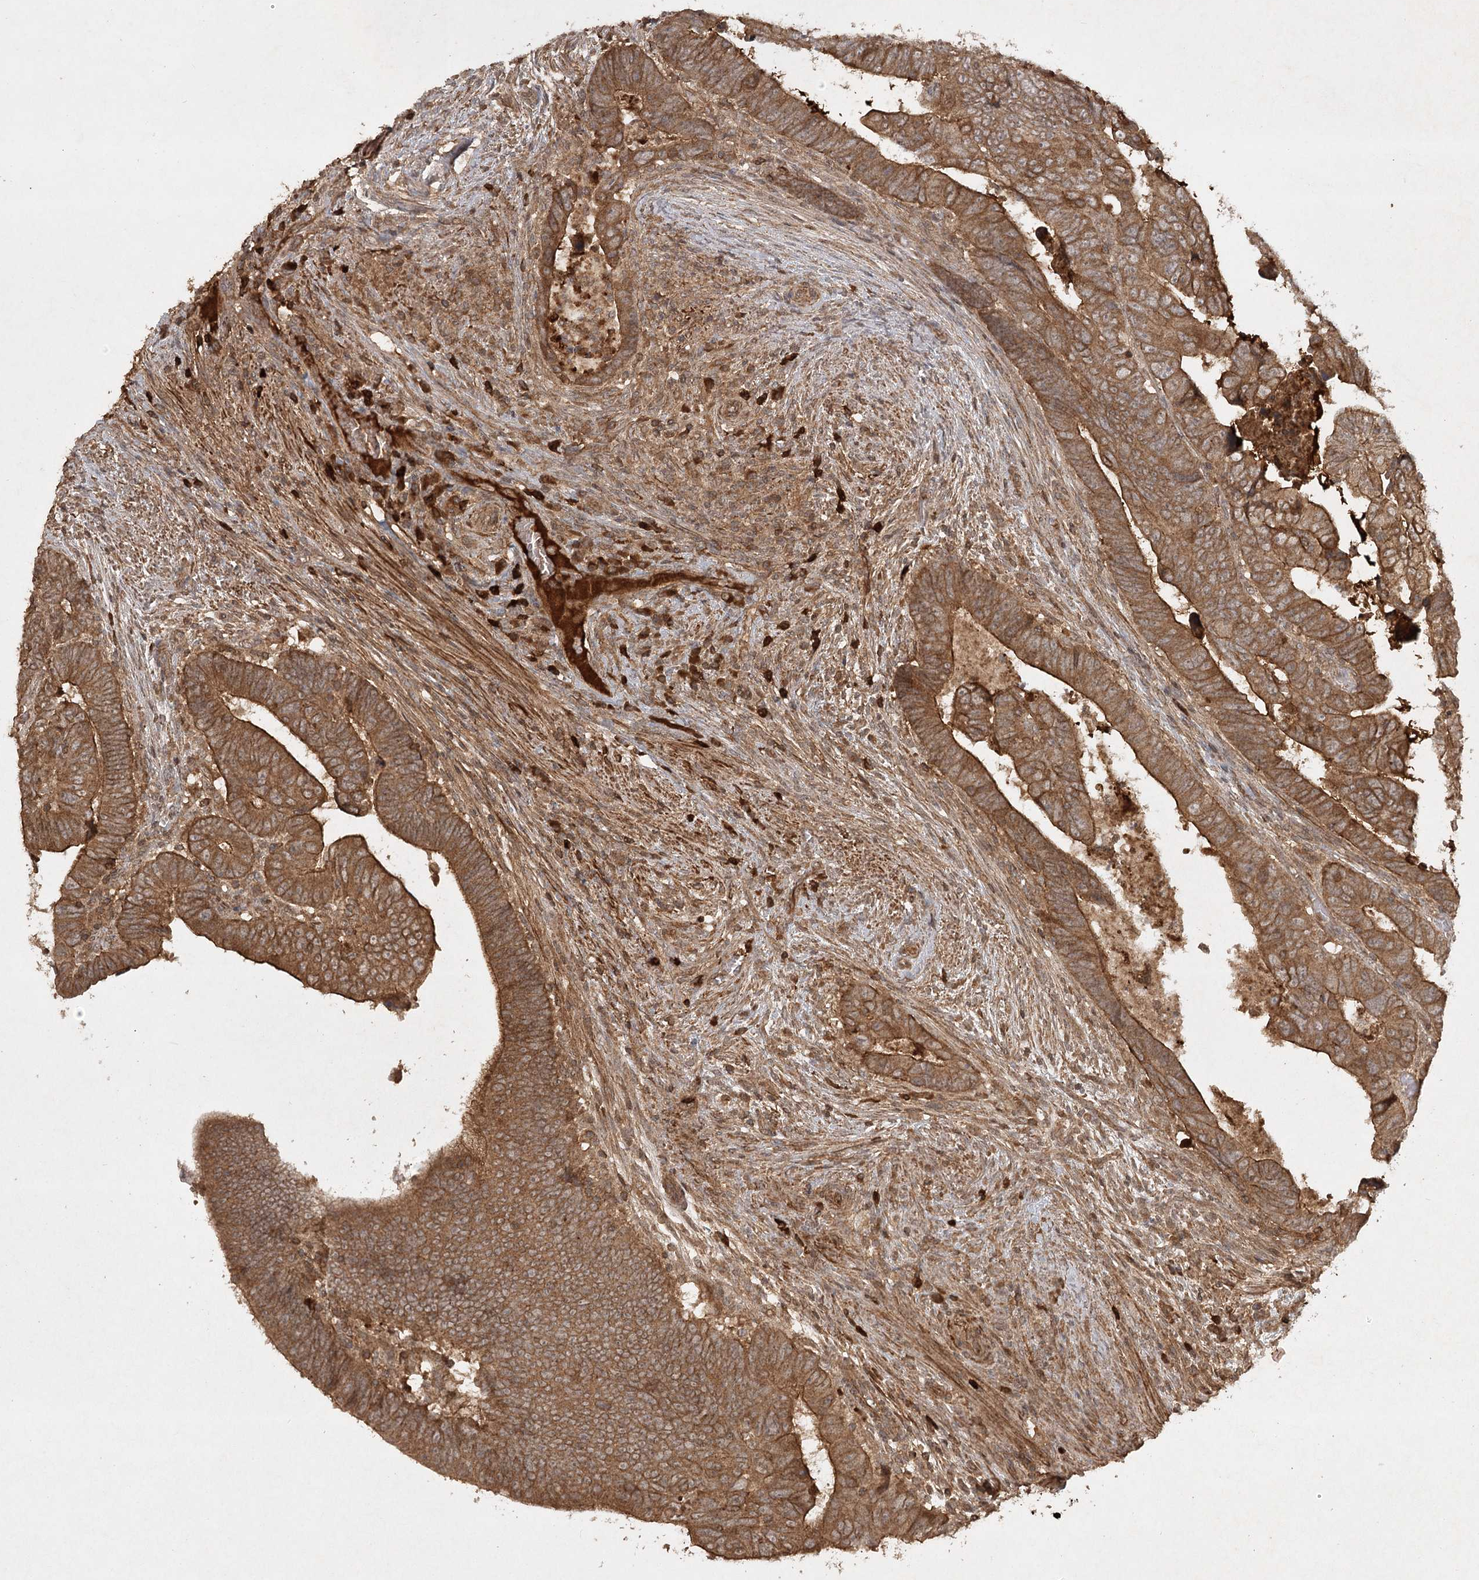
{"staining": {"intensity": "strong", "quantity": ">75%", "location": "cytoplasmic/membranous"}, "tissue": "colorectal cancer", "cell_type": "Tumor cells", "image_type": "cancer", "snomed": [{"axis": "morphology", "description": "Normal tissue, NOS"}, {"axis": "morphology", "description": "Adenocarcinoma, NOS"}, {"axis": "topography", "description": "Rectum"}], "caption": "A micrograph showing strong cytoplasmic/membranous positivity in about >75% of tumor cells in colorectal cancer (adenocarcinoma), as visualized by brown immunohistochemical staining.", "gene": "ARL13A", "patient": {"sex": "female", "age": 65}}